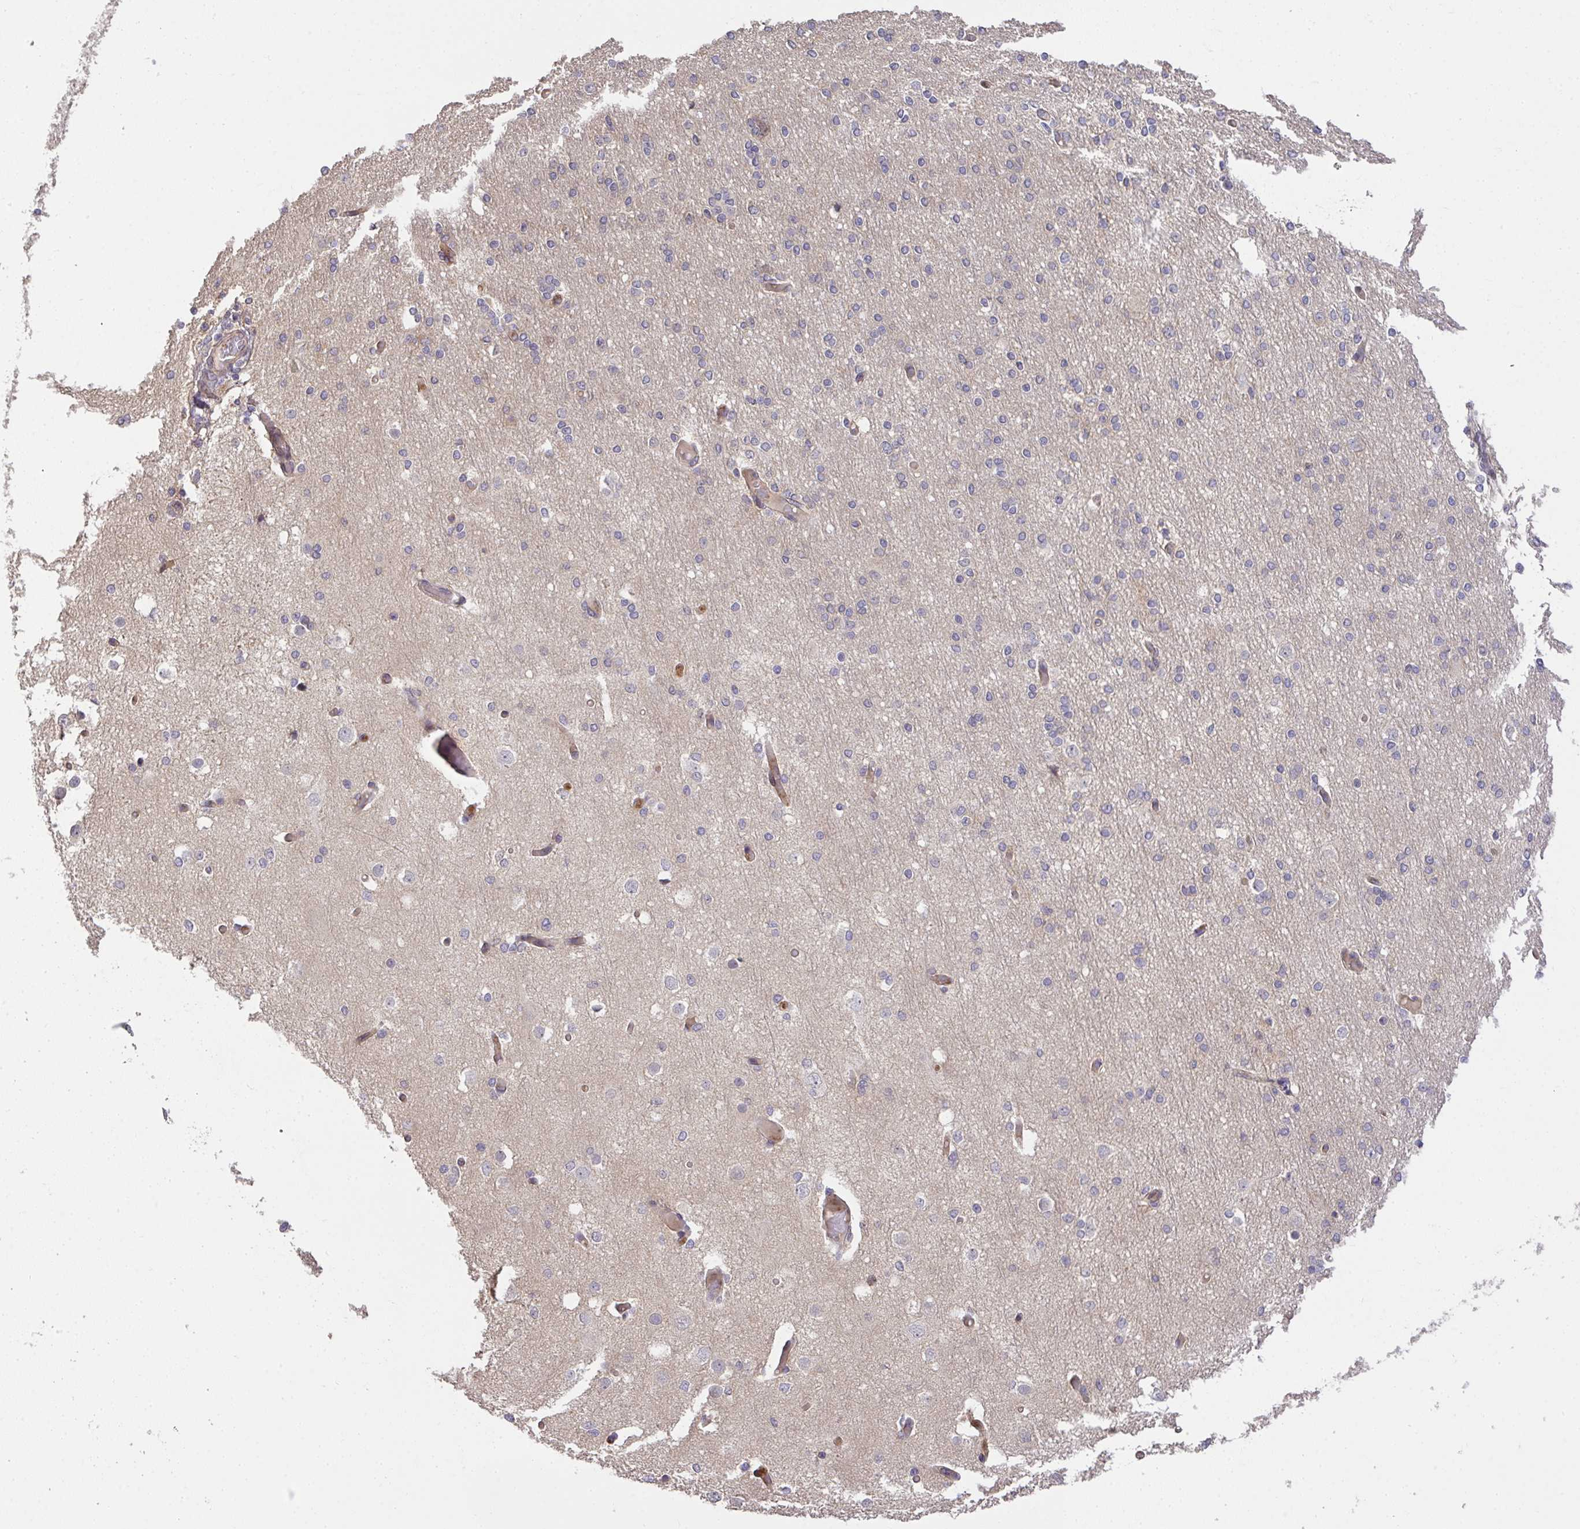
{"staining": {"intensity": "weak", "quantity": "25%-75%", "location": "cytoplasmic/membranous"}, "tissue": "cerebral cortex", "cell_type": "Endothelial cells", "image_type": "normal", "snomed": [{"axis": "morphology", "description": "Normal tissue, NOS"}, {"axis": "morphology", "description": "Inflammation, NOS"}, {"axis": "topography", "description": "Cerebral cortex"}], "caption": "DAB (3,3'-diaminobenzidine) immunohistochemical staining of normal cerebral cortex demonstrates weak cytoplasmic/membranous protein positivity in about 25%-75% of endothelial cells.", "gene": "EEF1AKMT1", "patient": {"sex": "male", "age": 6}}